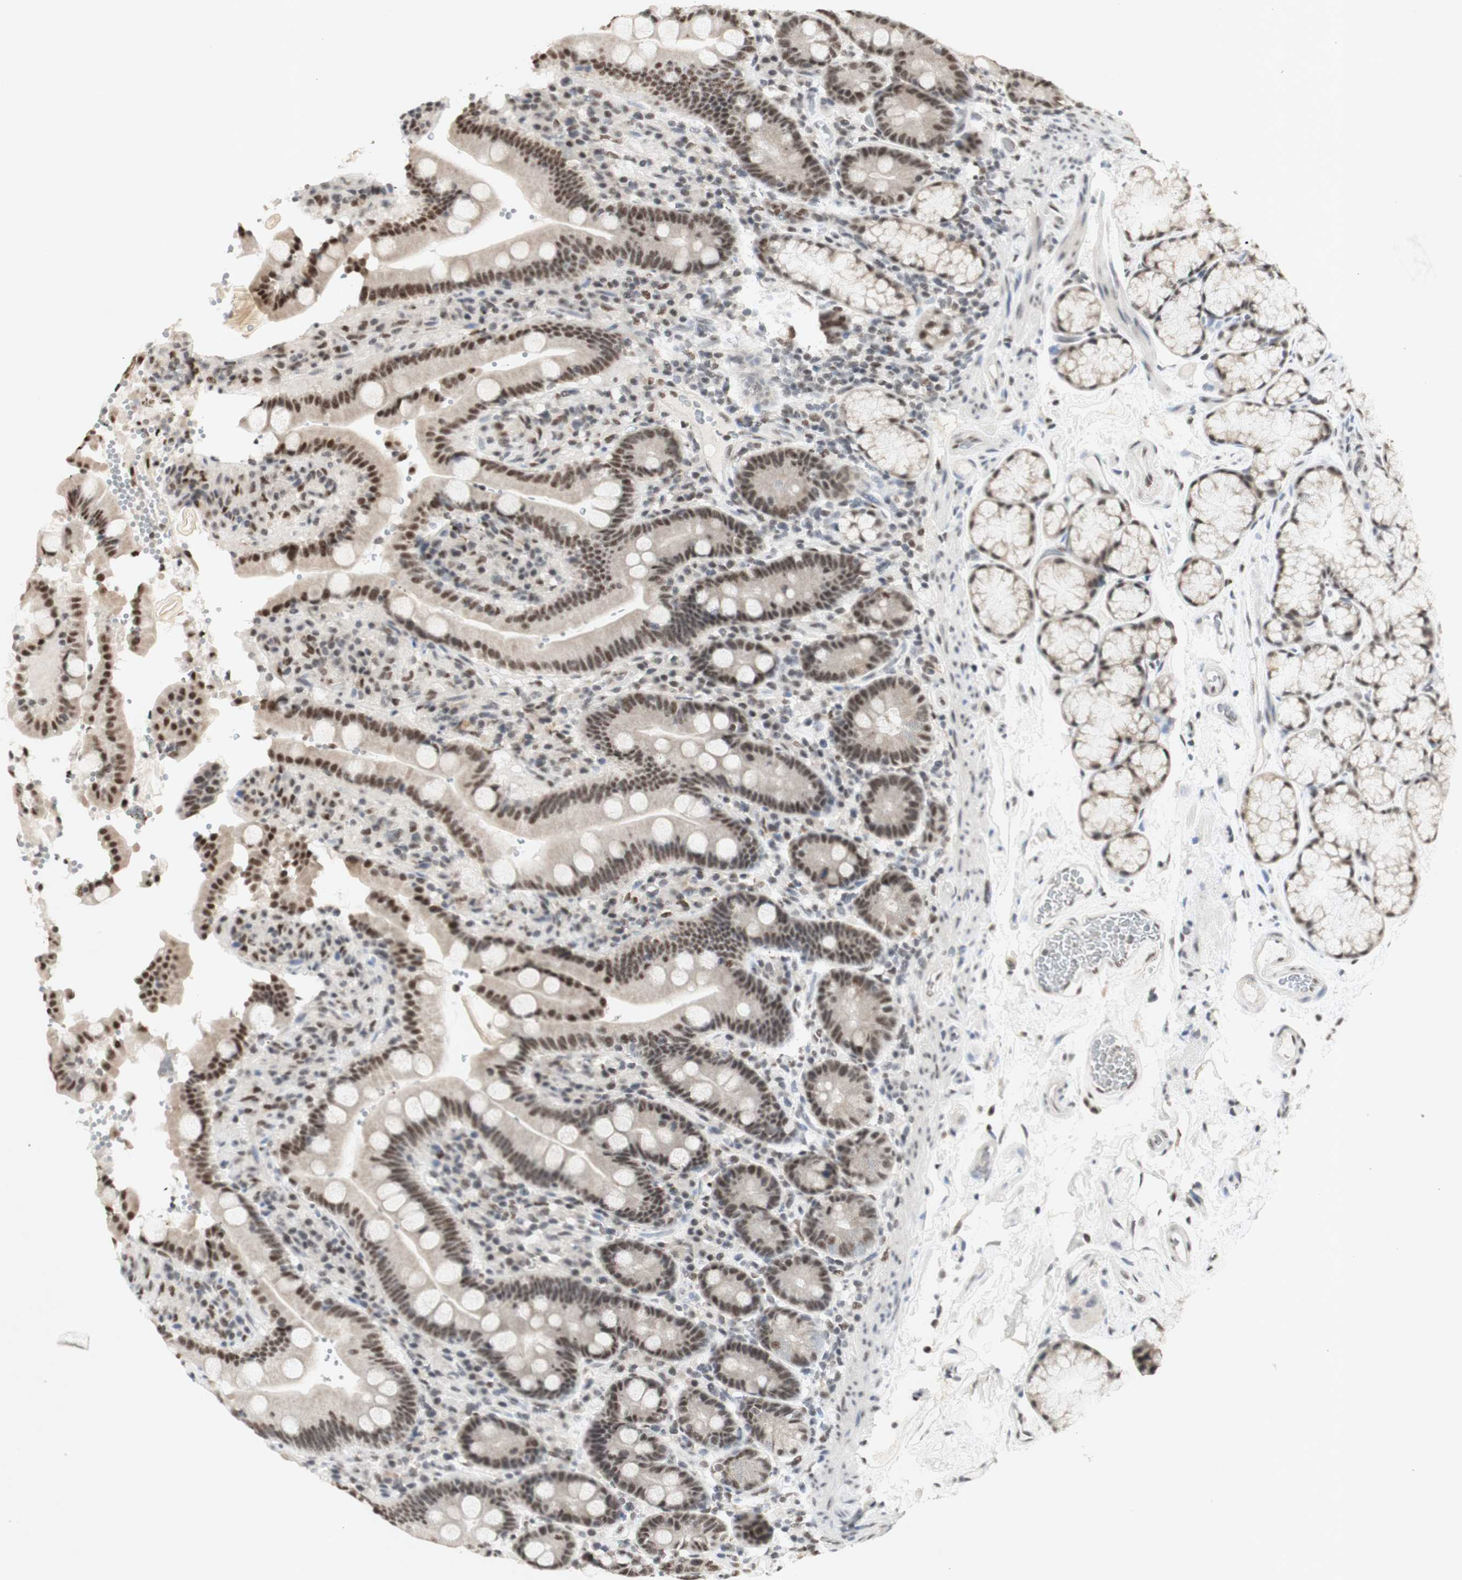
{"staining": {"intensity": "strong", "quantity": ">75%", "location": "nuclear"}, "tissue": "duodenum", "cell_type": "Glandular cells", "image_type": "normal", "snomed": [{"axis": "morphology", "description": "Normal tissue, NOS"}, {"axis": "topography", "description": "Small intestine, NOS"}], "caption": "The micrograph shows a brown stain indicating the presence of a protein in the nuclear of glandular cells in duodenum.", "gene": "SNRPB", "patient": {"sex": "female", "age": 71}}